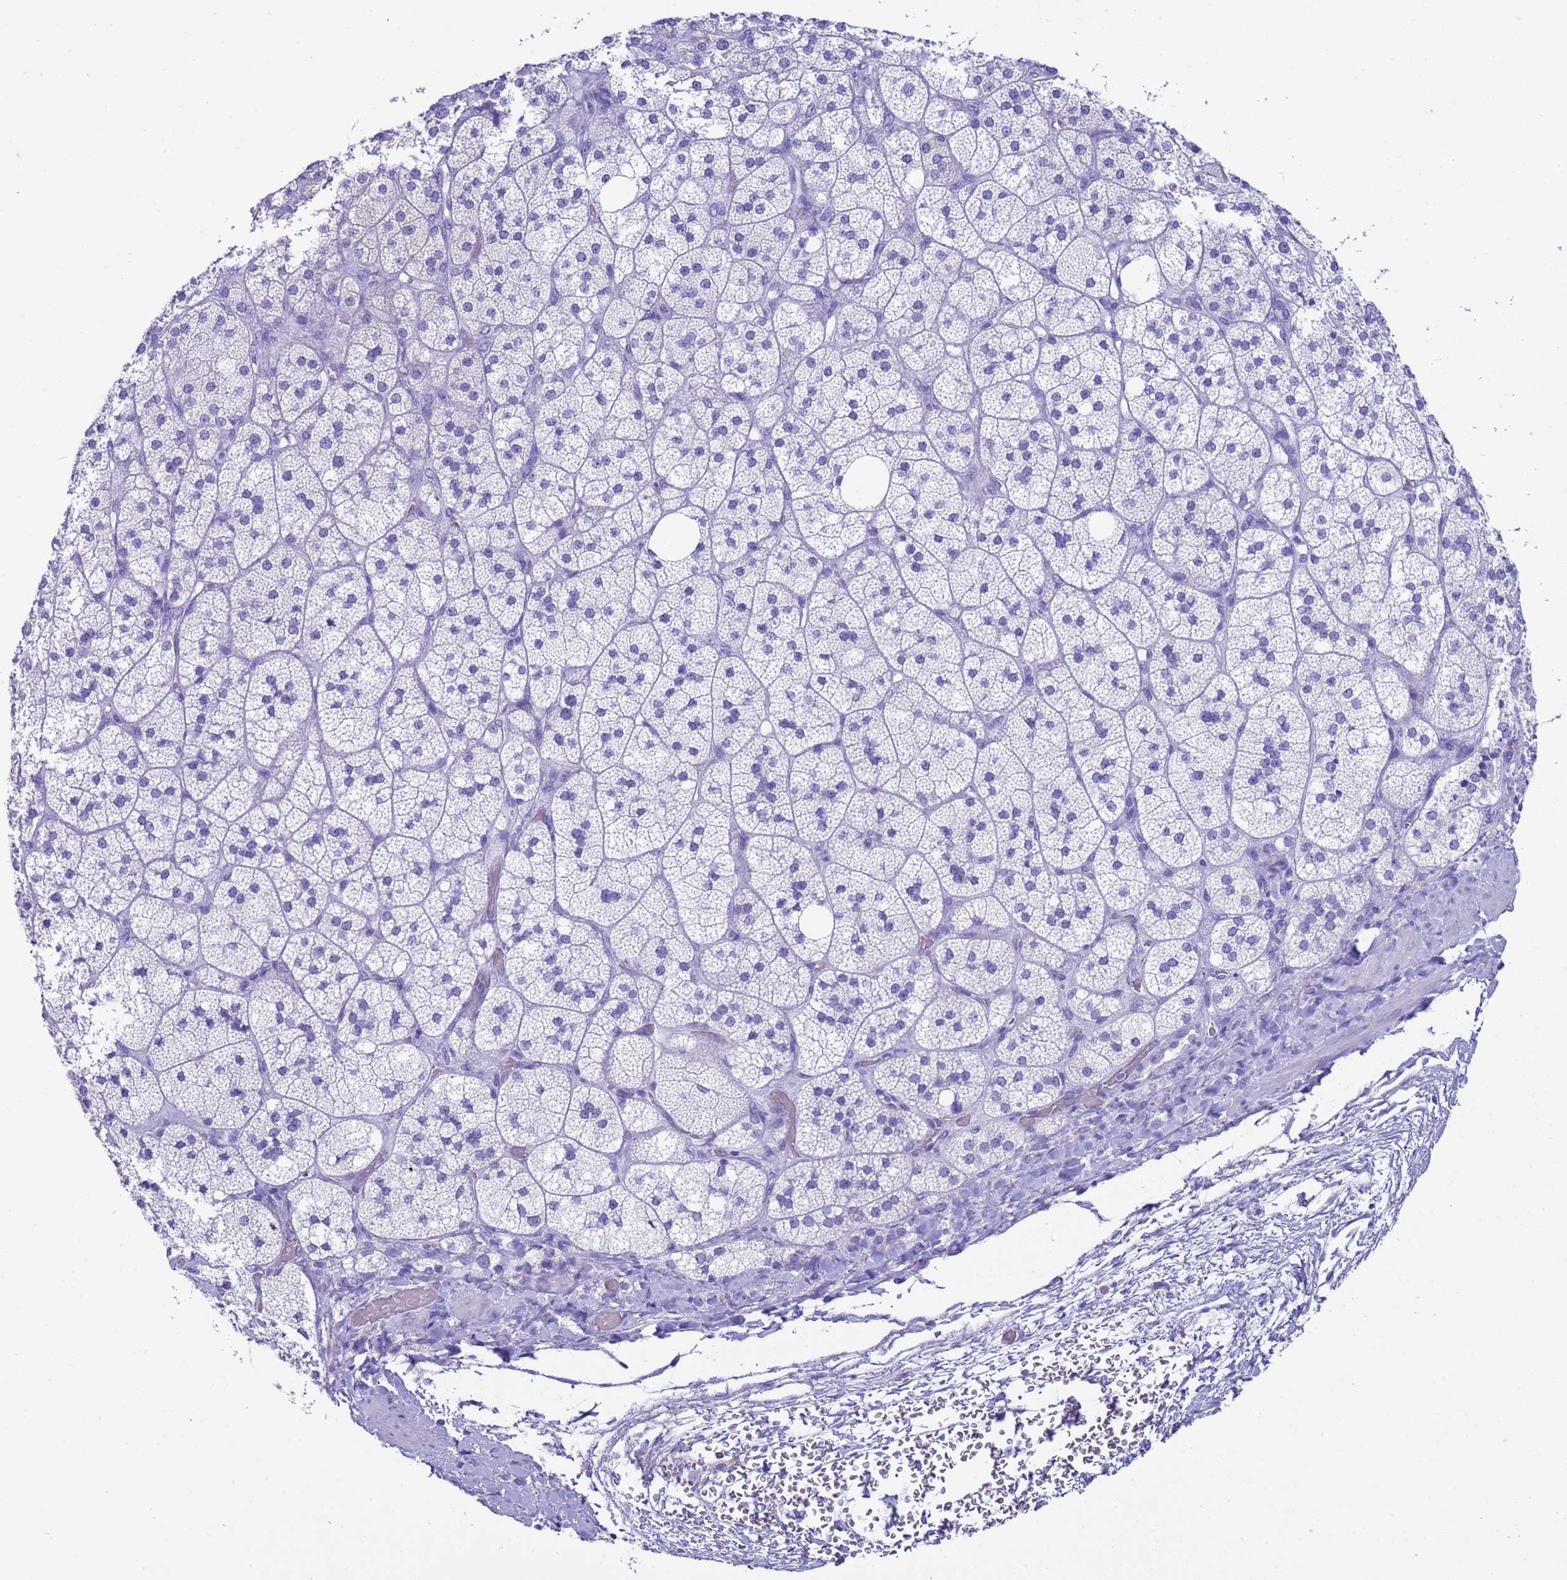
{"staining": {"intensity": "negative", "quantity": "none", "location": "none"}, "tissue": "adrenal gland", "cell_type": "Glandular cells", "image_type": "normal", "snomed": [{"axis": "morphology", "description": "Normal tissue, NOS"}, {"axis": "topography", "description": "Adrenal gland"}], "caption": "Micrograph shows no significant protein staining in glandular cells of normal adrenal gland.", "gene": "CKM", "patient": {"sex": "male", "age": 61}}